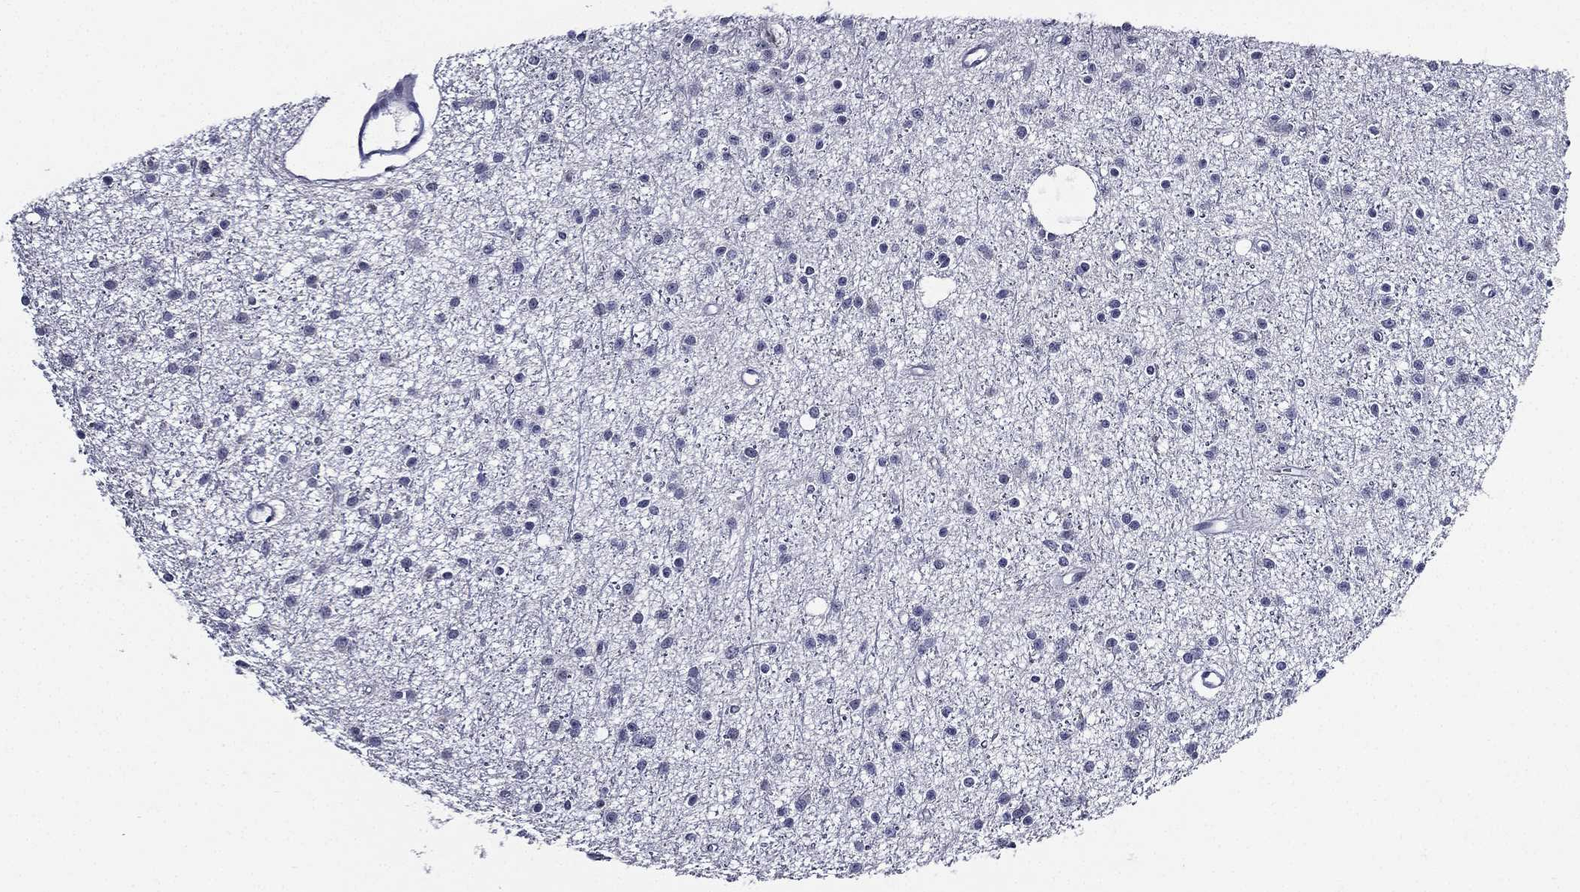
{"staining": {"intensity": "negative", "quantity": "none", "location": "none"}, "tissue": "glioma", "cell_type": "Tumor cells", "image_type": "cancer", "snomed": [{"axis": "morphology", "description": "Glioma, malignant, Low grade"}, {"axis": "topography", "description": "Brain"}], "caption": "Tumor cells are negative for brown protein staining in glioma.", "gene": "TGM1", "patient": {"sex": "male", "age": 27}}